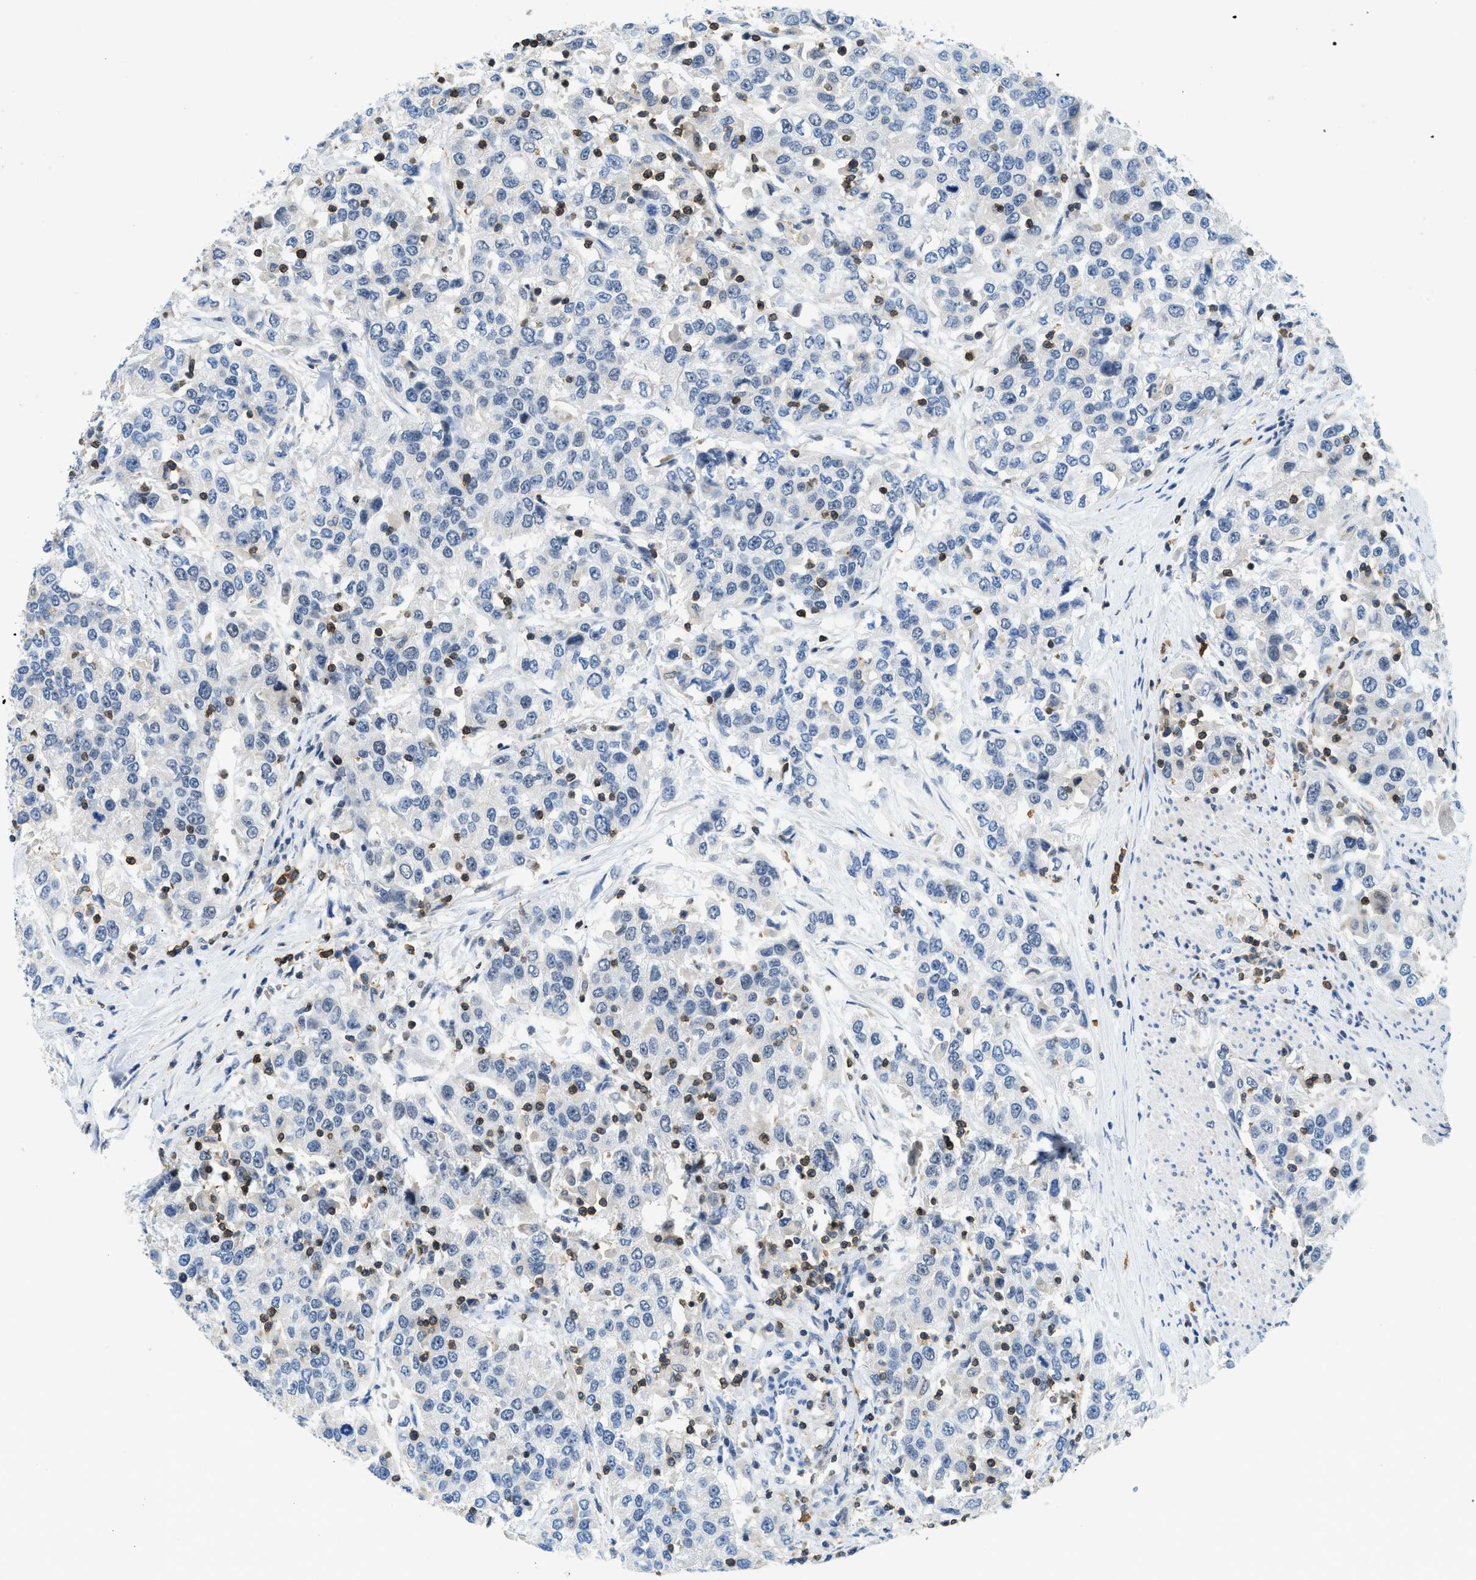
{"staining": {"intensity": "negative", "quantity": "none", "location": "none"}, "tissue": "urothelial cancer", "cell_type": "Tumor cells", "image_type": "cancer", "snomed": [{"axis": "morphology", "description": "Urothelial carcinoma, High grade"}, {"axis": "topography", "description": "Urinary bladder"}], "caption": "Tumor cells are negative for protein expression in human urothelial cancer.", "gene": "FAM151A", "patient": {"sex": "female", "age": 80}}